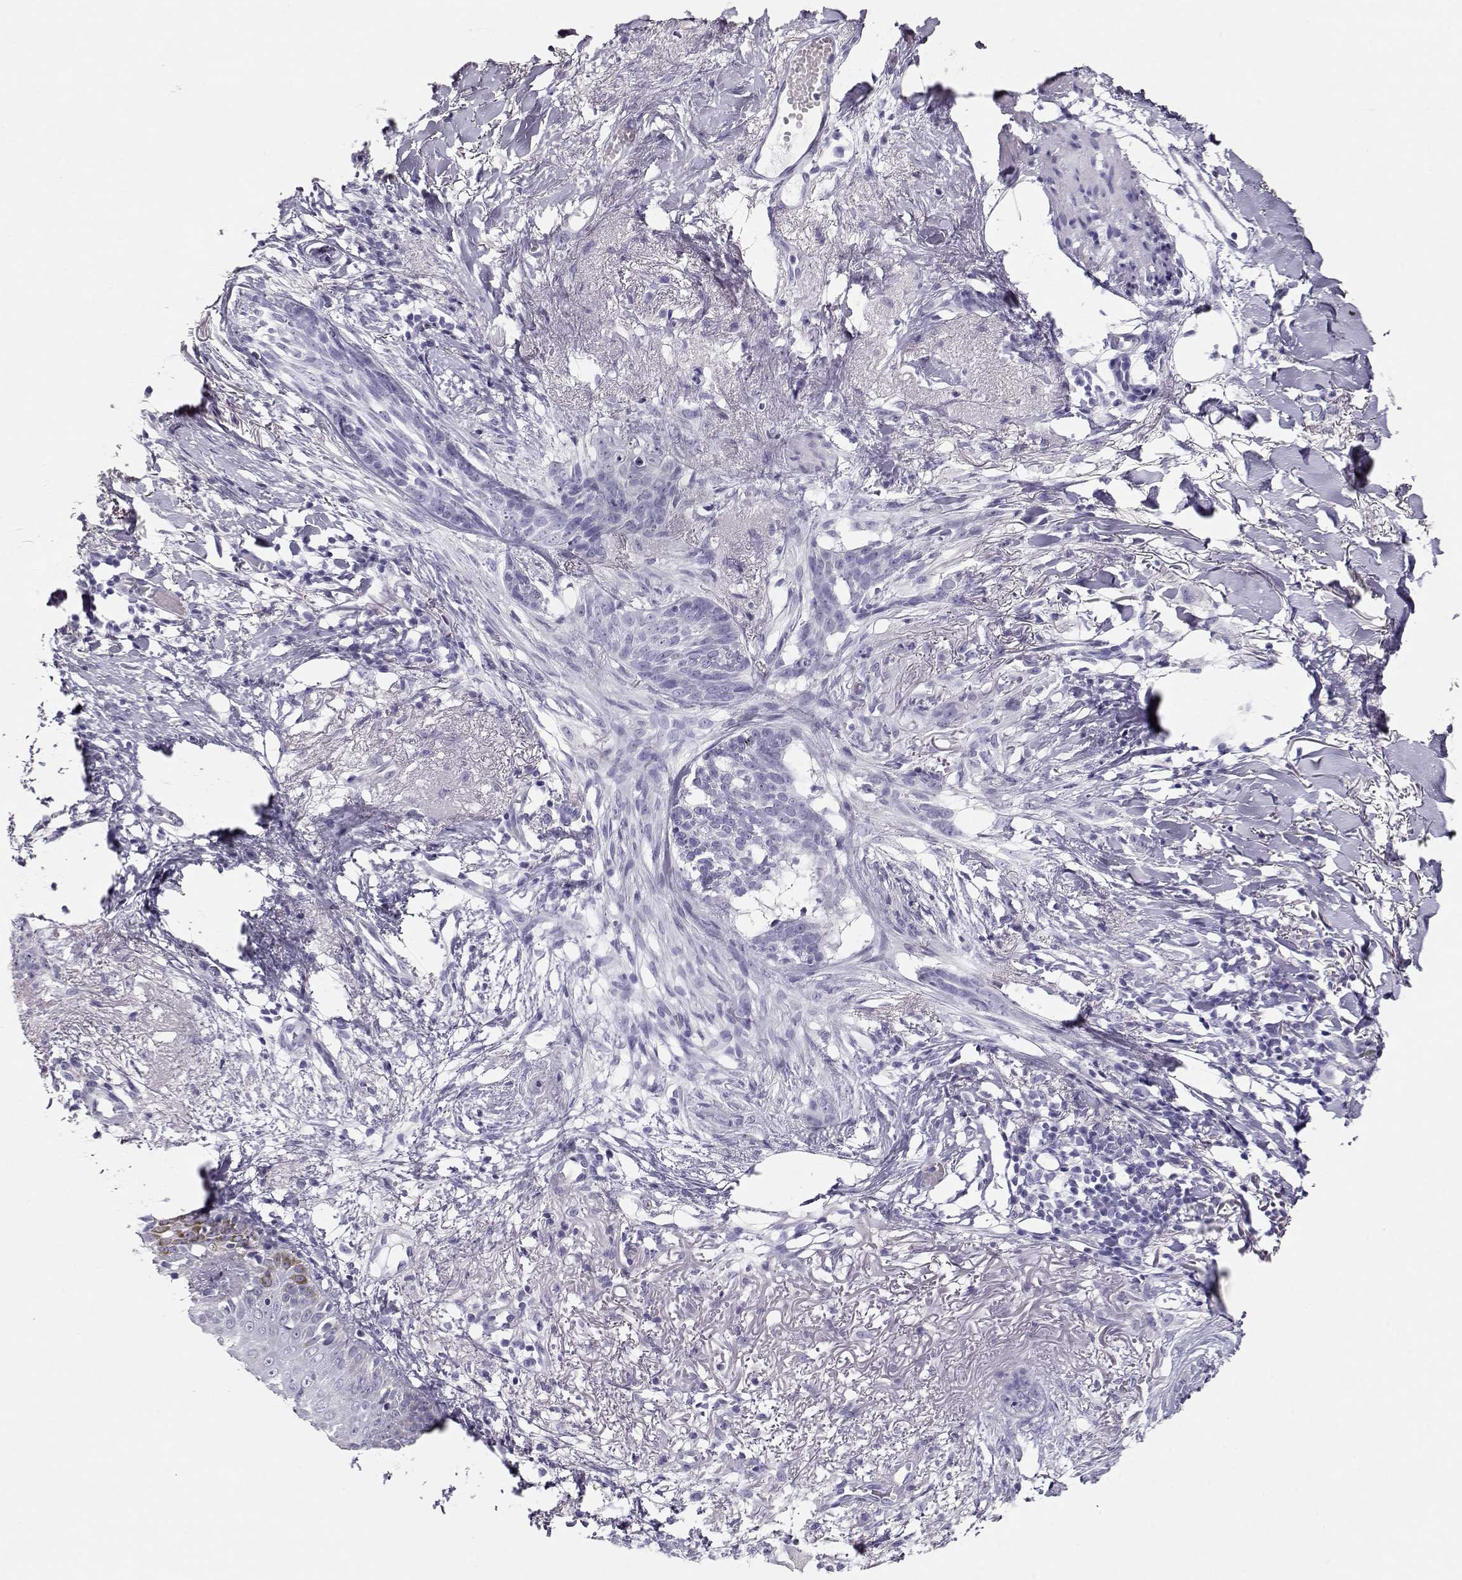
{"staining": {"intensity": "negative", "quantity": "none", "location": "none"}, "tissue": "skin cancer", "cell_type": "Tumor cells", "image_type": "cancer", "snomed": [{"axis": "morphology", "description": "Normal tissue, NOS"}, {"axis": "morphology", "description": "Basal cell carcinoma"}, {"axis": "topography", "description": "Skin"}], "caption": "Immunohistochemistry (IHC) of human basal cell carcinoma (skin) shows no positivity in tumor cells.", "gene": "MAGEC1", "patient": {"sex": "male", "age": 84}}